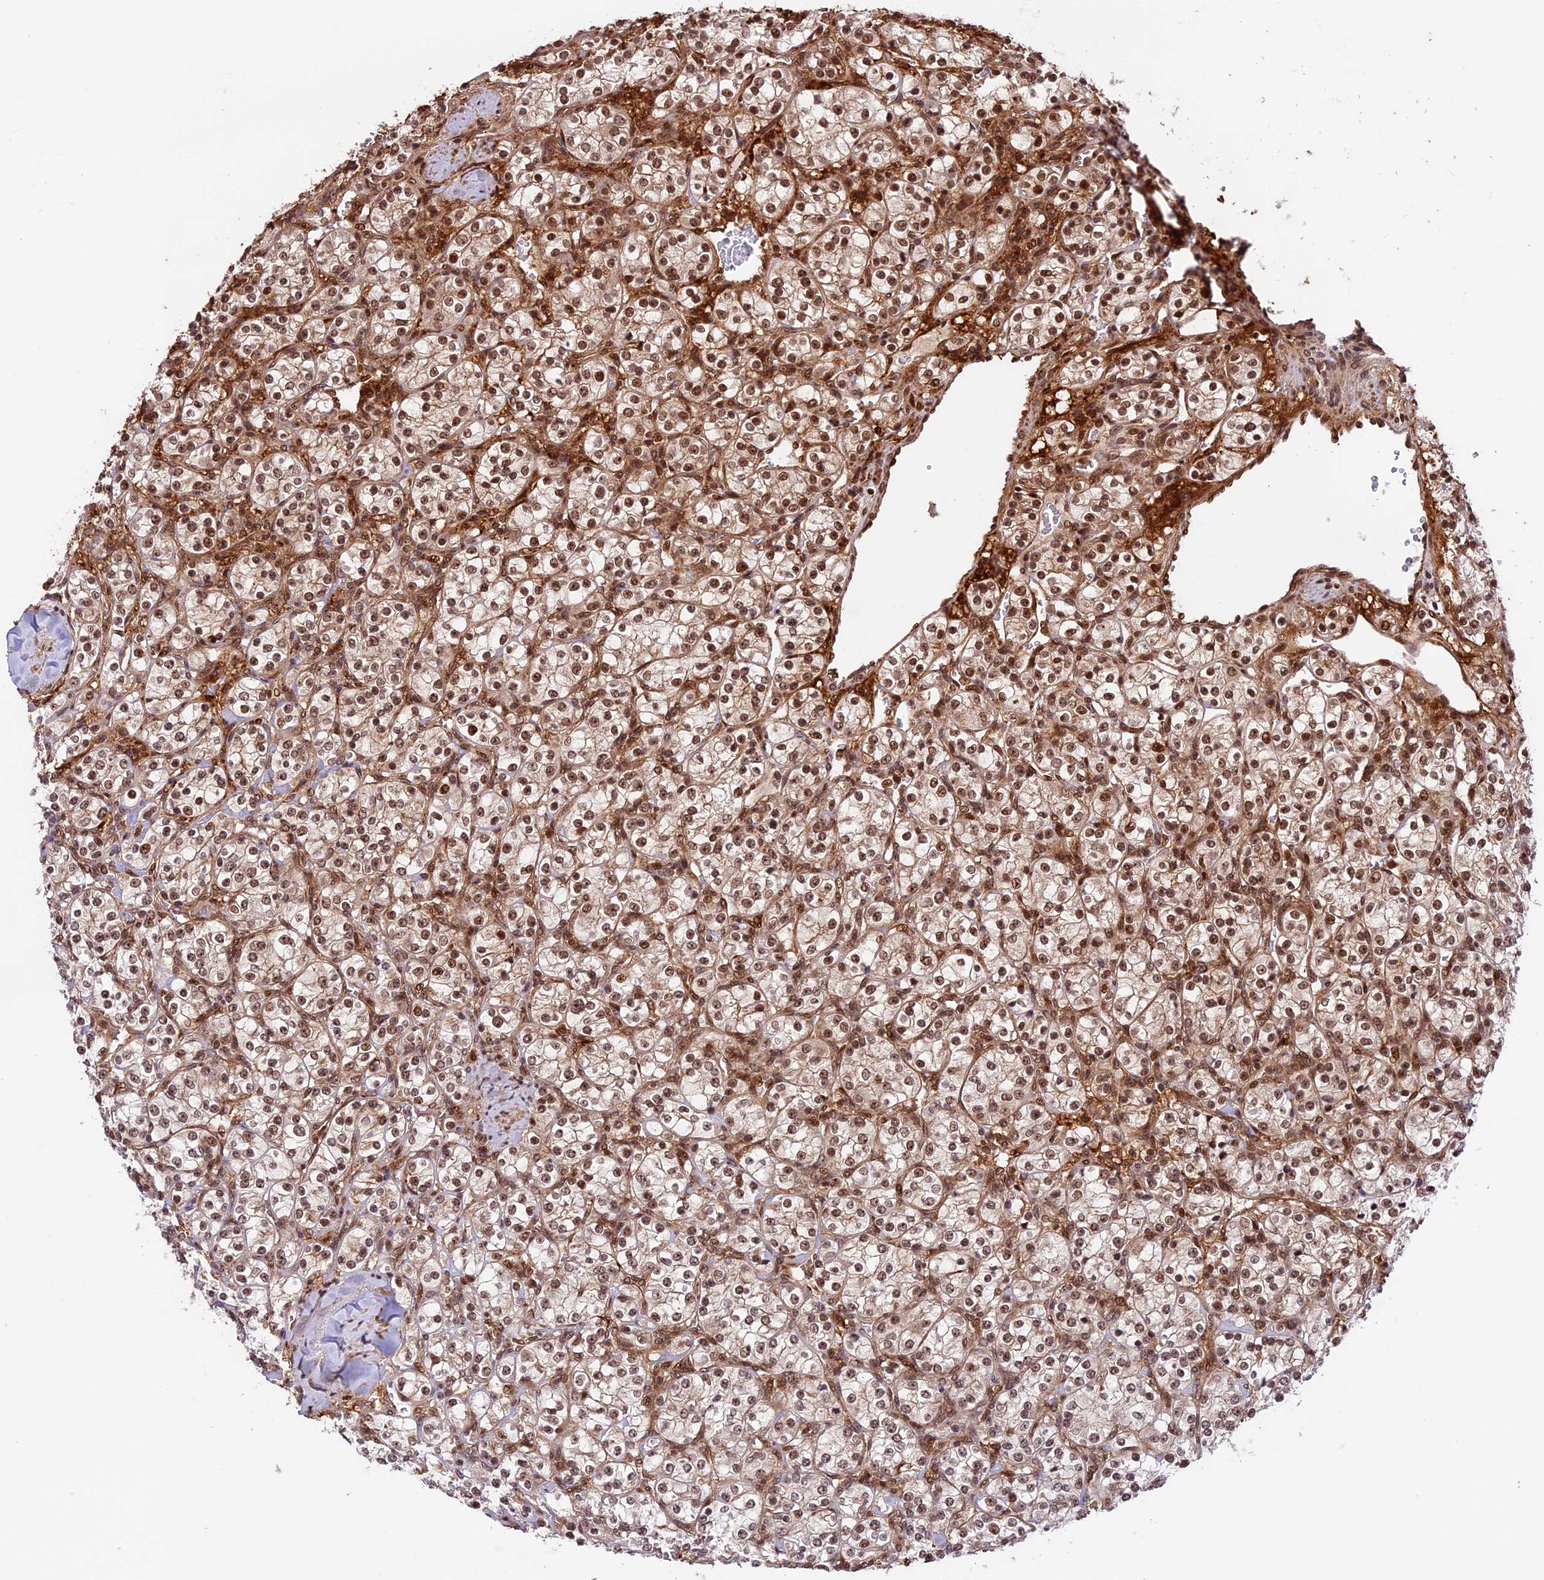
{"staining": {"intensity": "moderate", "quantity": ">75%", "location": "nuclear"}, "tissue": "renal cancer", "cell_type": "Tumor cells", "image_type": "cancer", "snomed": [{"axis": "morphology", "description": "Adenocarcinoma, NOS"}, {"axis": "topography", "description": "Kidney"}], "caption": "Human renal cancer stained with a brown dye exhibits moderate nuclear positive positivity in approximately >75% of tumor cells.", "gene": "DHX38", "patient": {"sex": "male", "age": 77}}